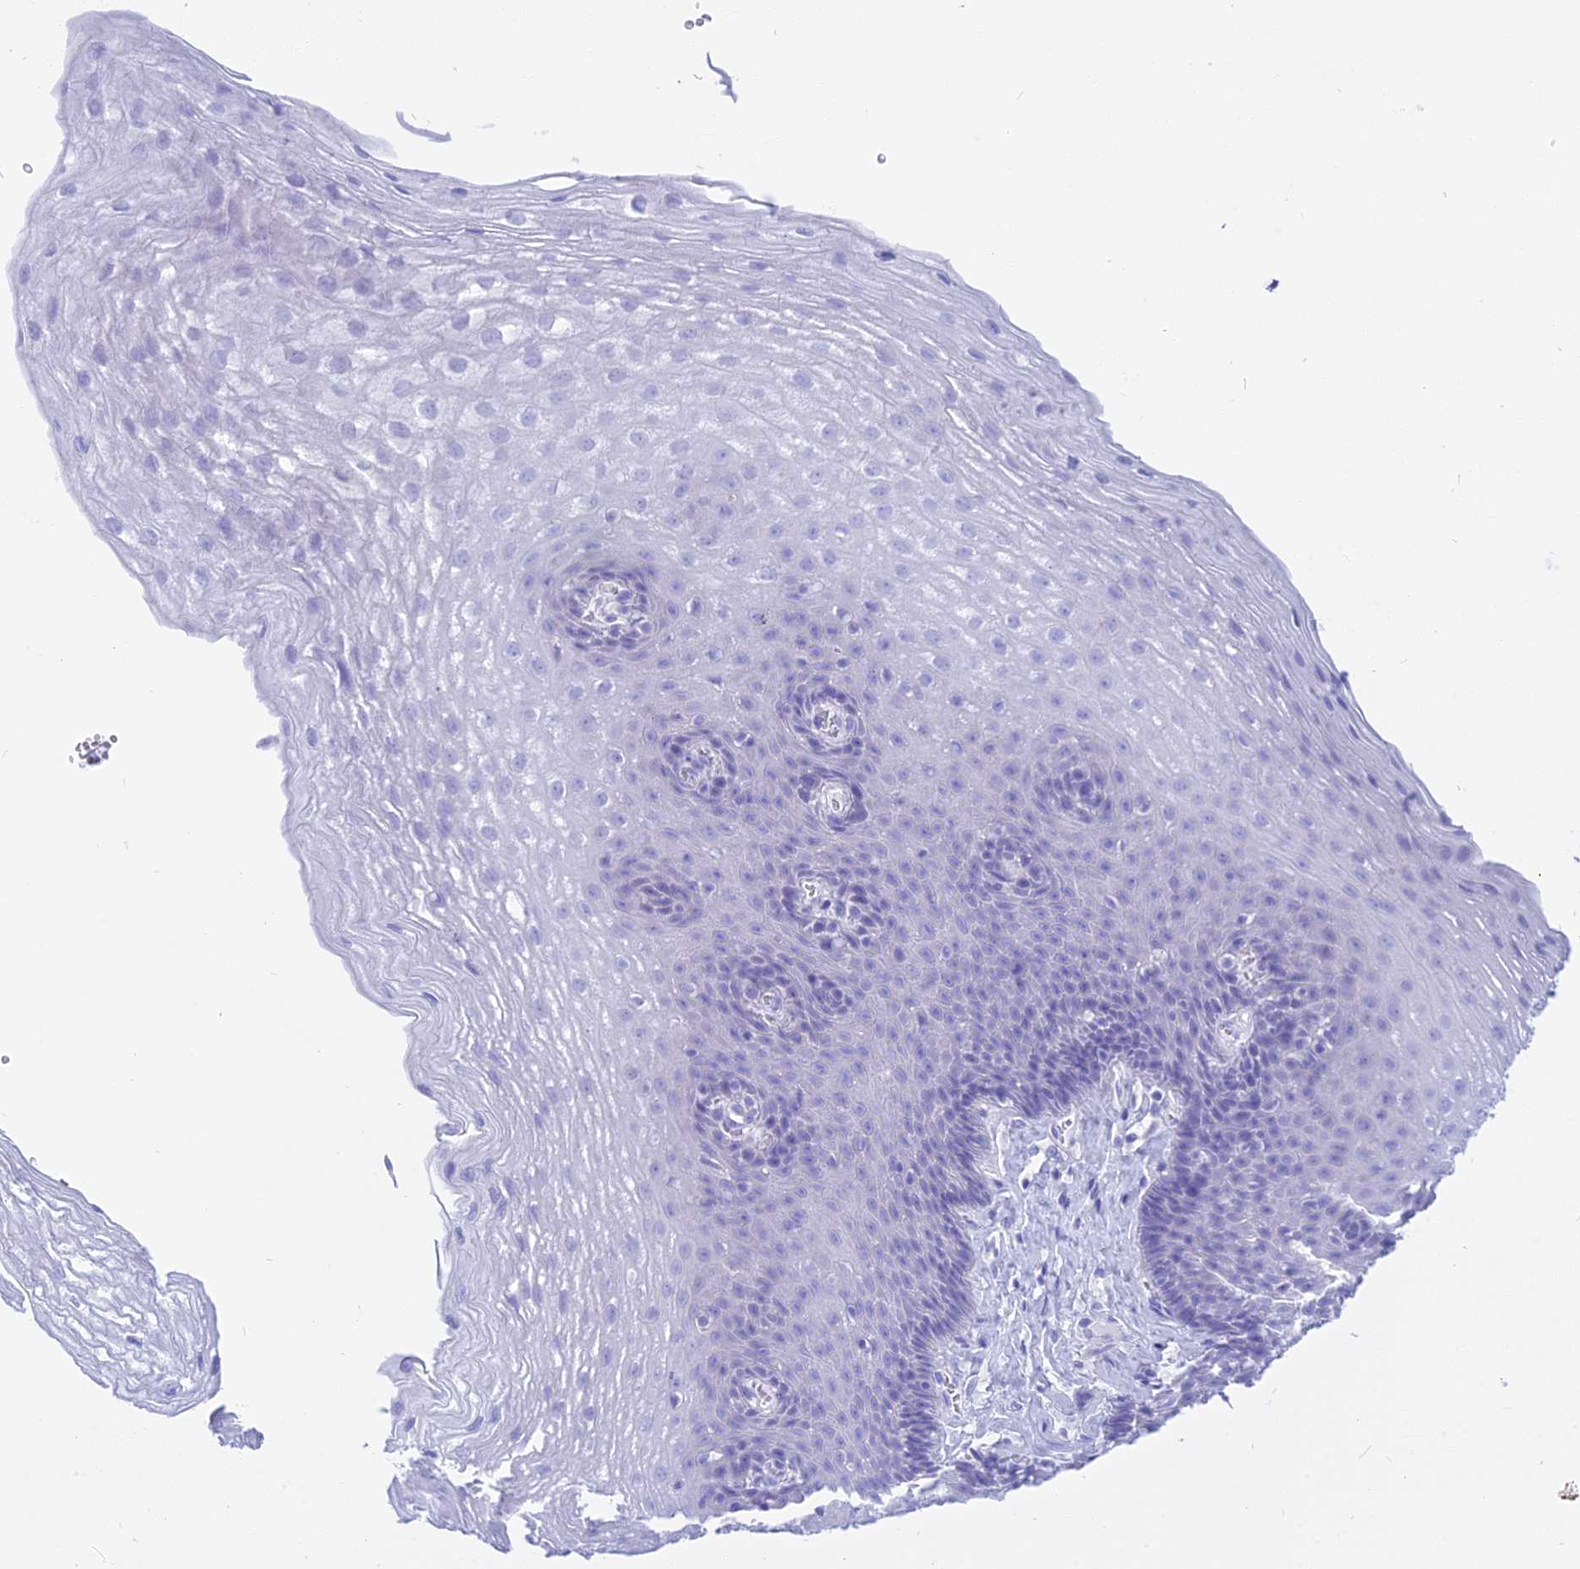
{"staining": {"intensity": "negative", "quantity": "none", "location": "none"}, "tissue": "esophagus", "cell_type": "Squamous epithelial cells", "image_type": "normal", "snomed": [{"axis": "morphology", "description": "Normal tissue, NOS"}, {"axis": "topography", "description": "Esophagus"}], "caption": "This is an IHC micrograph of benign esophagus. There is no positivity in squamous epithelial cells.", "gene": "ISCA1", "patient": {"sex": "female", "age": 66}}